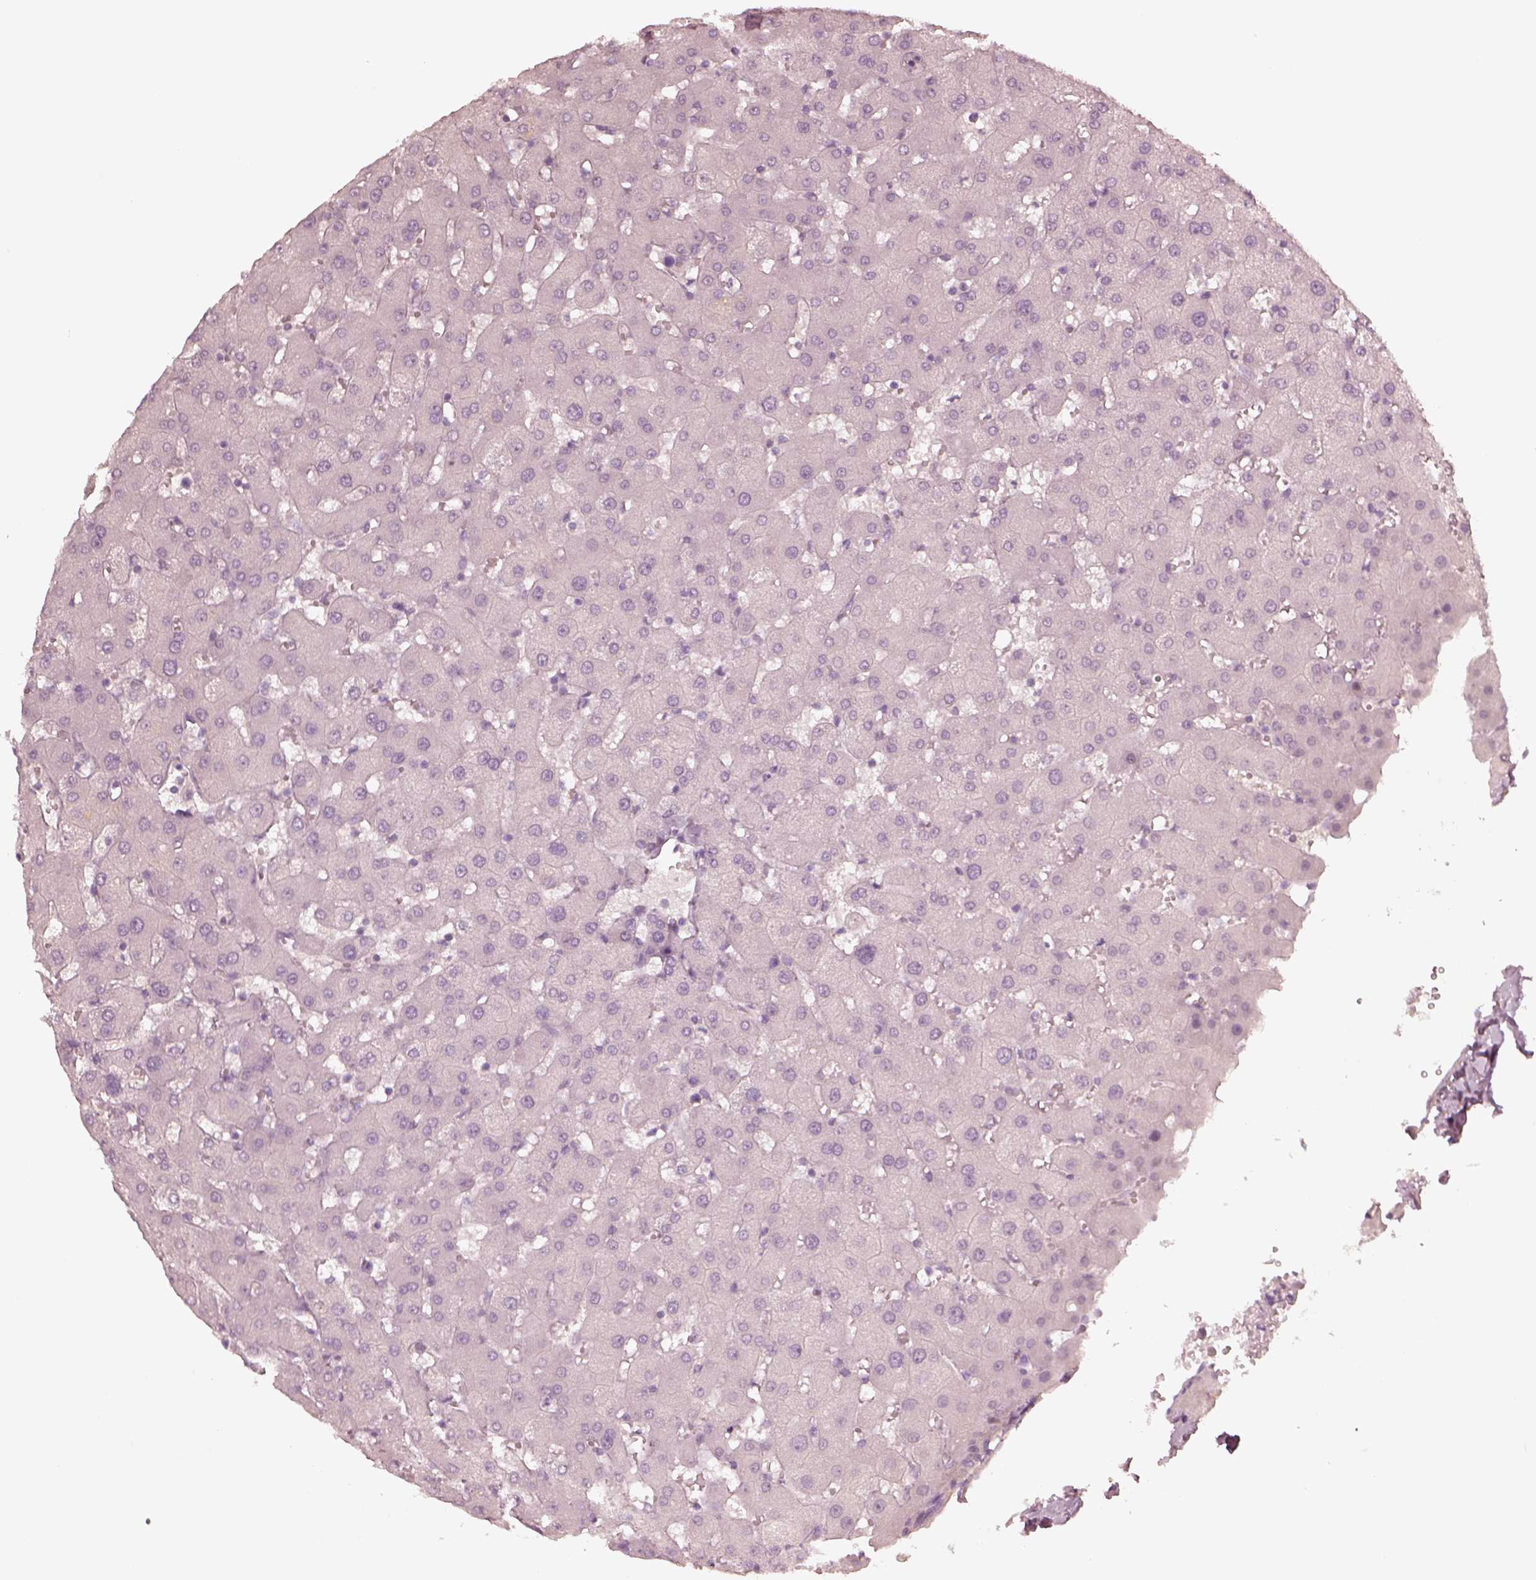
{"staining": {"intensity": "negative", "quantity": "none", "location": "none"}, "tissue": "liver", "cell_type": "Cholangiocytes", "image_type": "normal", "snomed": [{"axis": "morphology", "description": "Normal tissue, NOS"}, {"axis": "topography", "description": "Liver"}], "caption": "Image shows no protein staining in cholangiocytes of benign liver. The staining was performed using DAB (3,3'-diaminobenzidine) to visualize the protein expression in brown, while the nuclei were stained in blue with hematoxylin (Magnification: 20x).", "gene": "DNAAF9", "patient": {"sex": "female", "age": 63}}